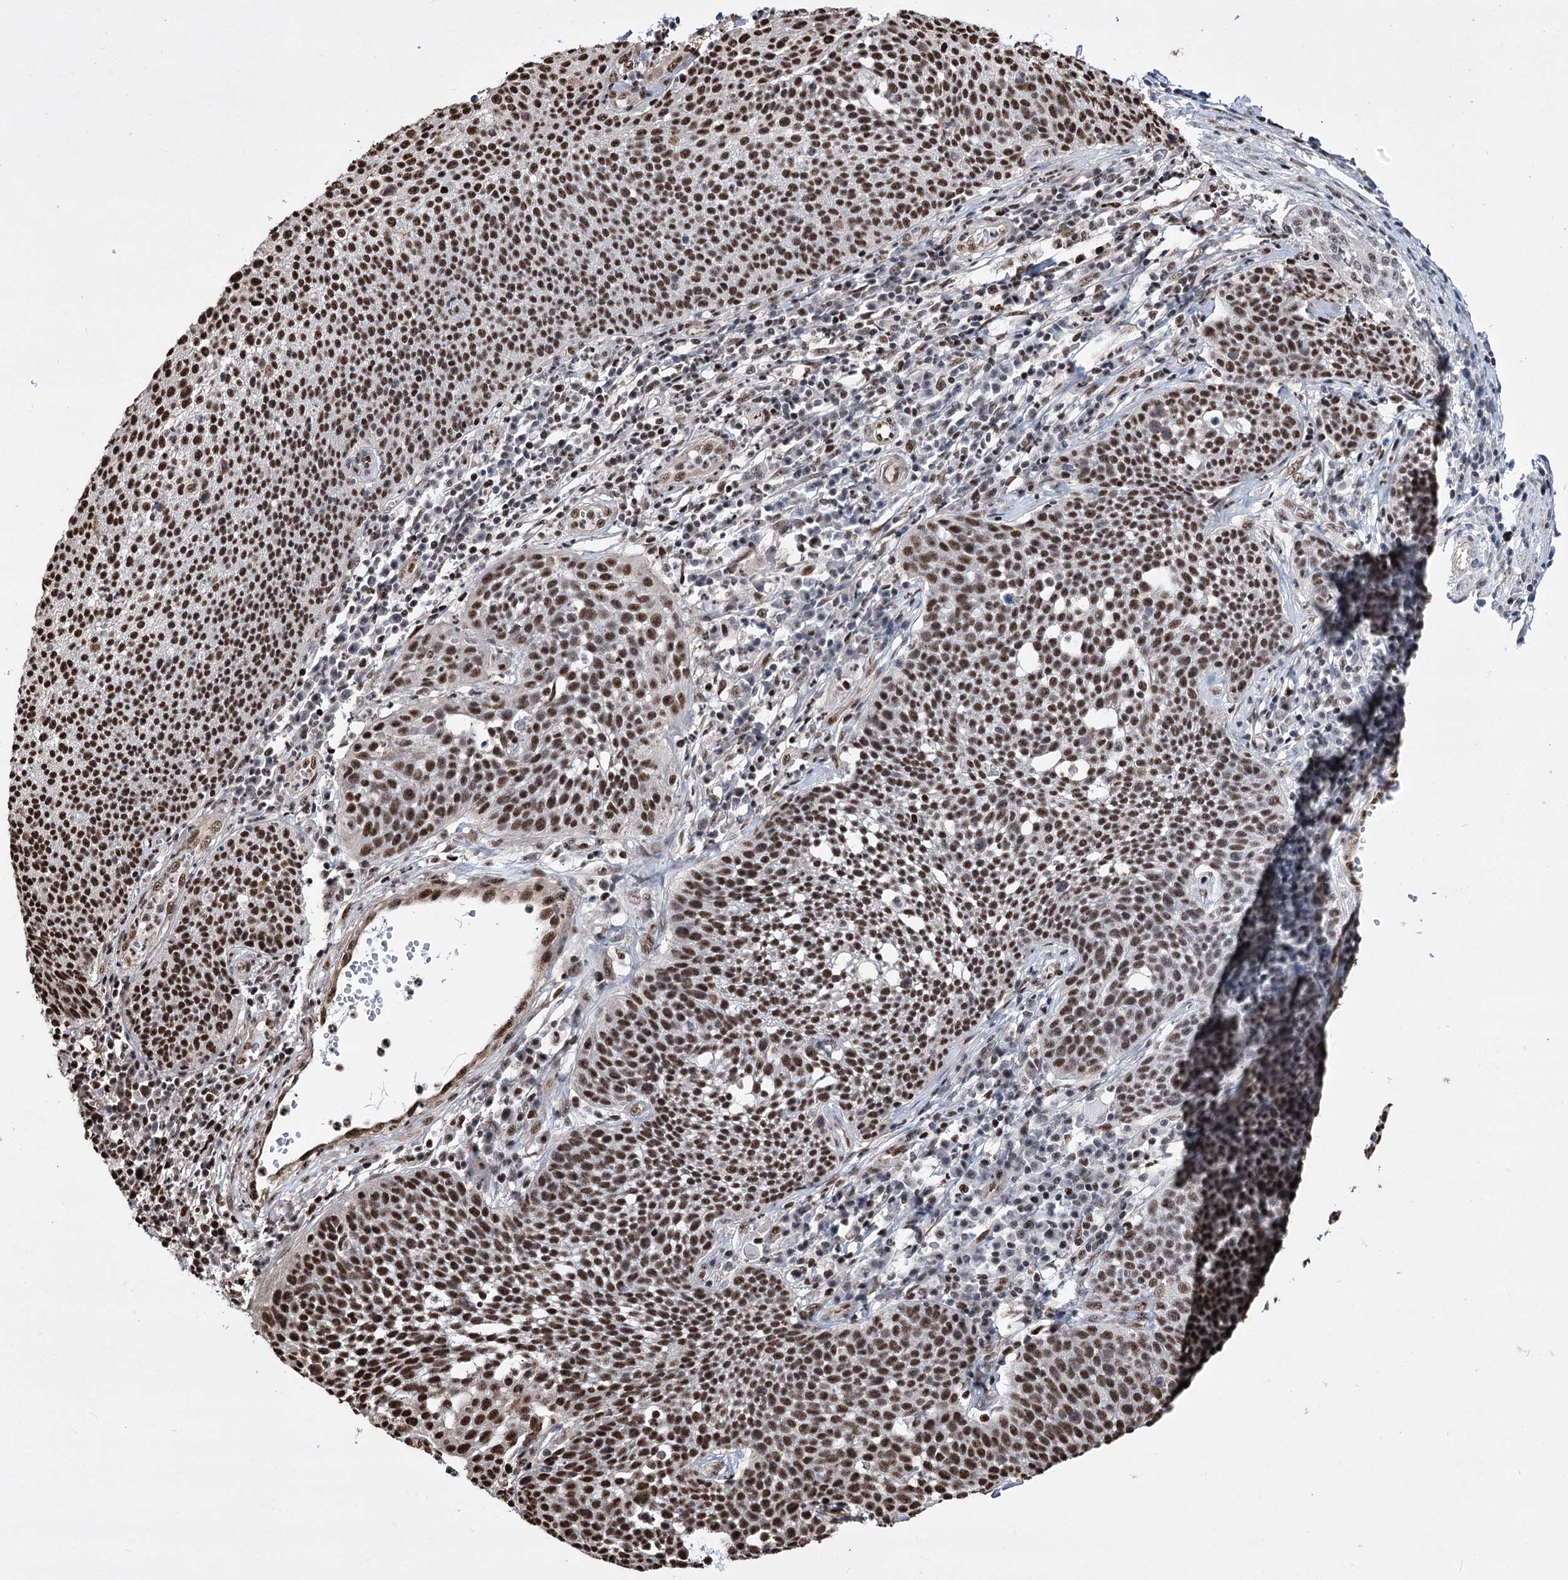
{"staining": {"intensity": "moderate", "quantity": ">75%", "location": "nuclear"}, "tissue": "cervical cancer", "cell_type": "Tumor cells", "image_type": "cancer", "snomed": [{"axis": "morphology", "description": "Squamous cell carcinoma, NOS"}, {"axis": "topography", "description": "Cervix"}], "caption": "Cervical squamous cell carcinoma stained for a protein (brown) shows moderate nuclear positive positivity in about >75% of tumor cells.", "gene": "CHMP7", "patient": {"sex": "female", "age": 34}}